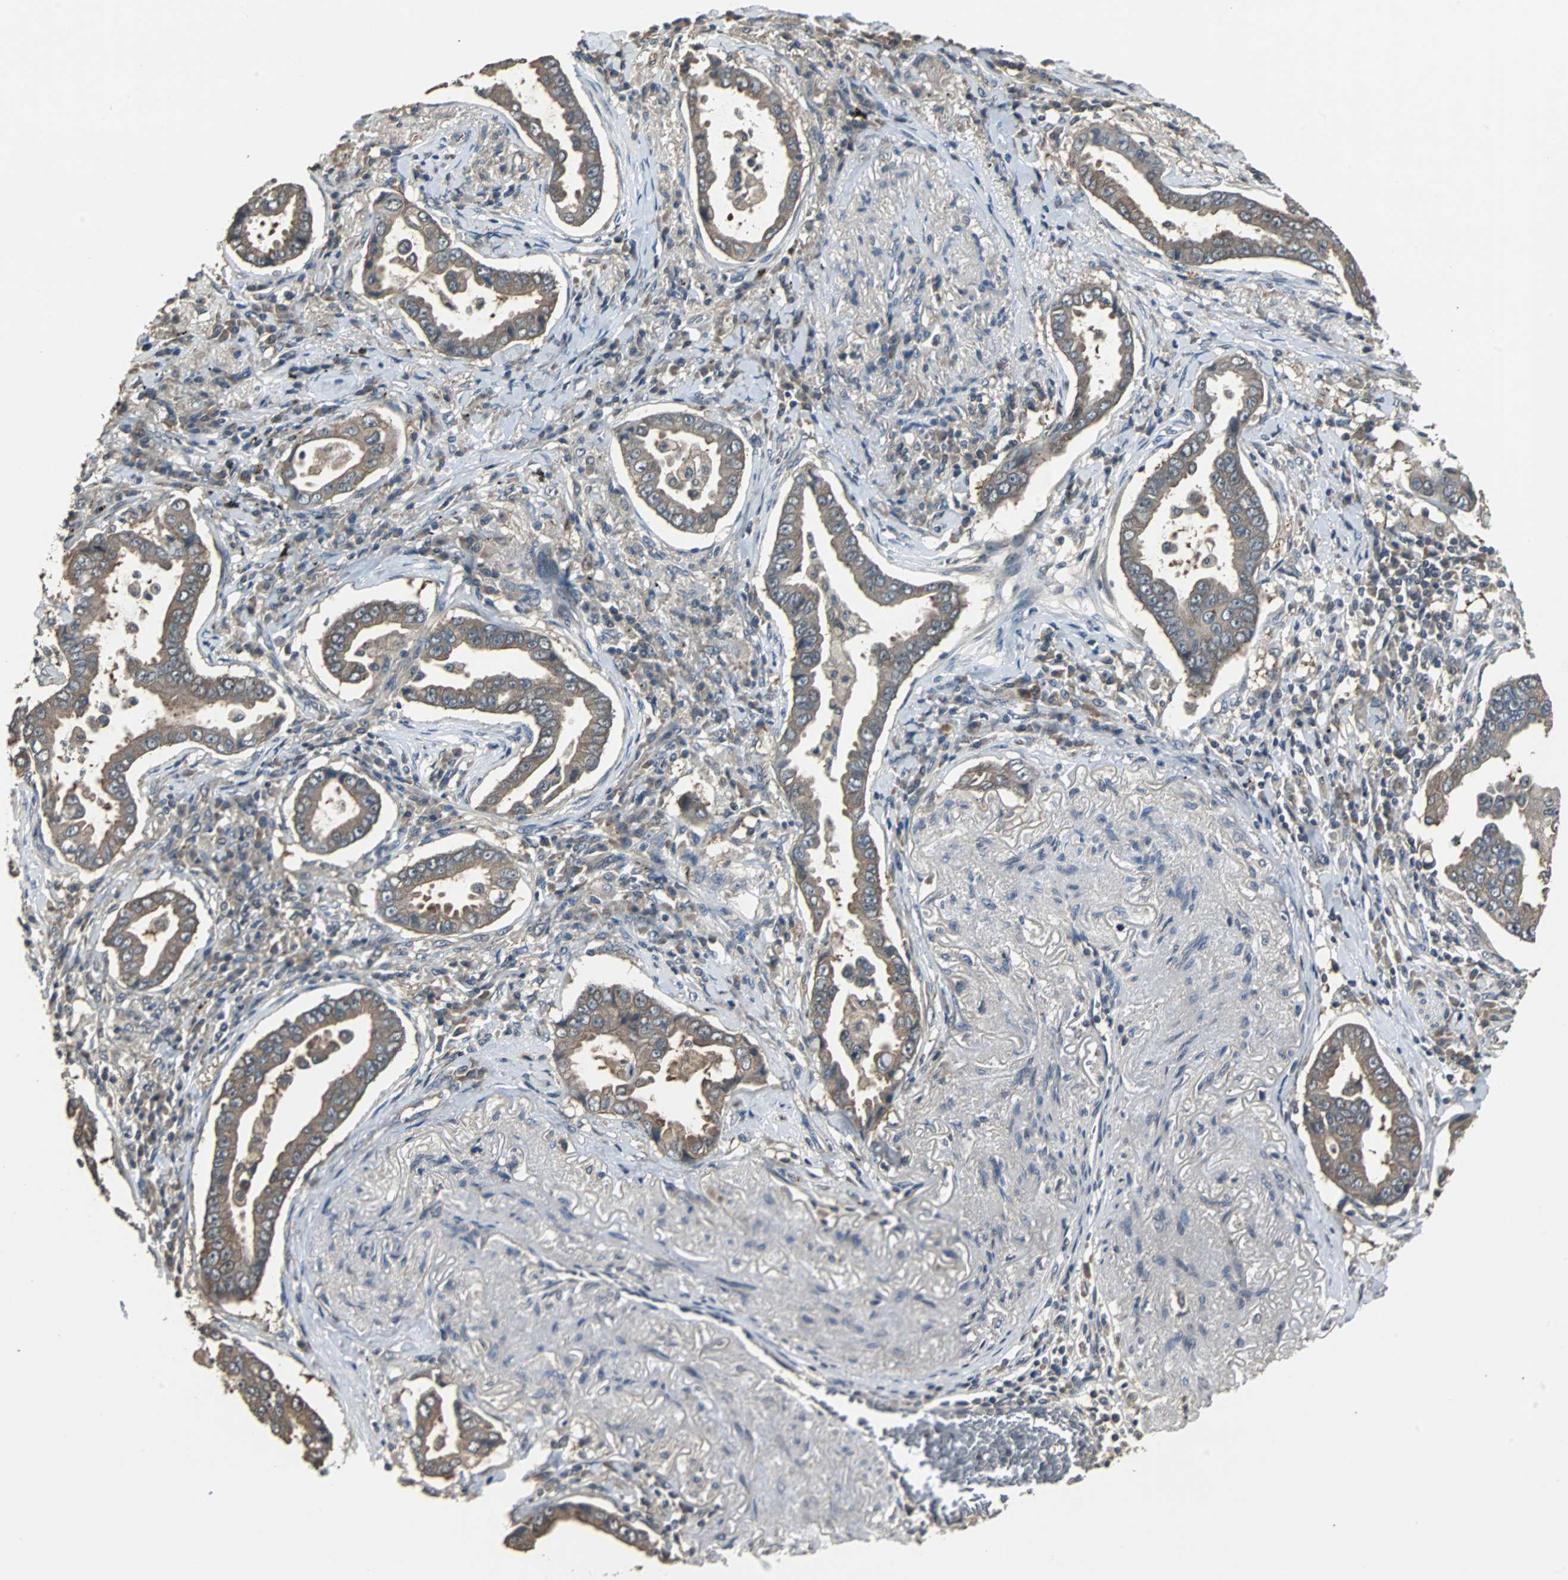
{"staining": {"intensity": "moderate", "quantity": ">75%", "location": "cytoplasmic/membranous"}, "tissue": "lung cancer", "cell_type": "Tumor cells", "image_type": "cancer", "snomed": [{"axis": "morphology", "description": "Normal tissue, NOS"}, {"axis": "morphology", "description": "Inflammation, NOS"}, {"axis": "morphology", "description": "Adenocarcinoma, NOS"}, {"axis": "topography", "description": "Lung"}], "caption": "Tumor cells reveal medium levels of moderate cytoplasmic/membranous expression in about >75% of cells in lung adenocarcinoma.", "gene": "ABHD2", "patient": {"sex": "female", "age": 64}}